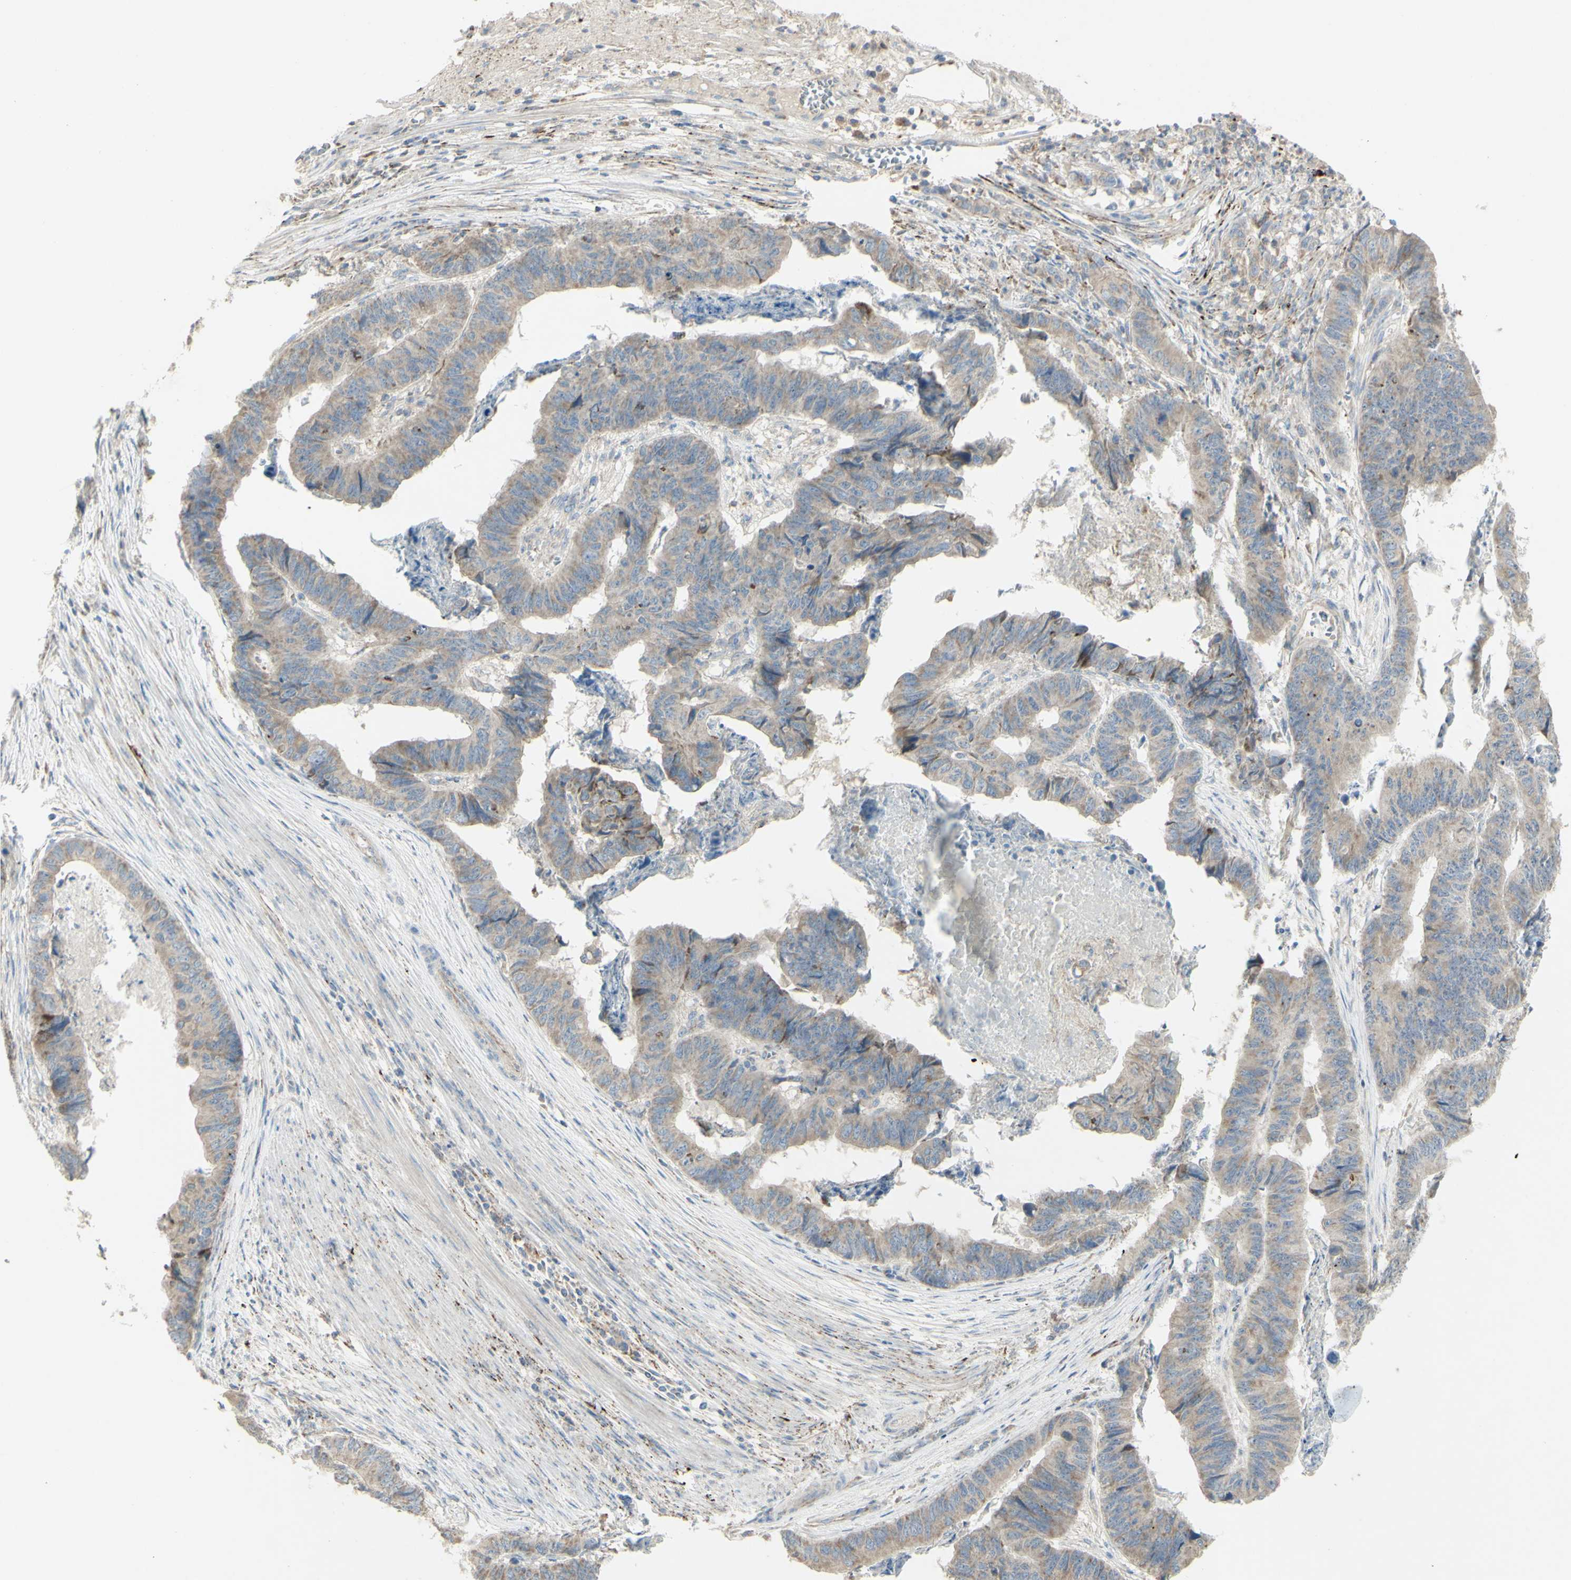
{"staining": {"intensity": "weak", "quantity": ">75%", "location": "cytoplasmic/membranous"}, "tissue": "stomach cancer", "cell_type": "Tumor cells", "image_type": "cancer", "snomed": [{"axis": "morphology", "description": "Adenocarcinoma, NOS"}, {"axis": "topography", "description": "Stomach, lower"}], "caption": "The photomicrograph shows a brown stain indicating the presence of a protein in the cytoplasmic/membranous of tumor cells in stomach adenocarcinoma.", "gene": "CNTNAP1", "patient": {"sex": "male", "age": 77}}